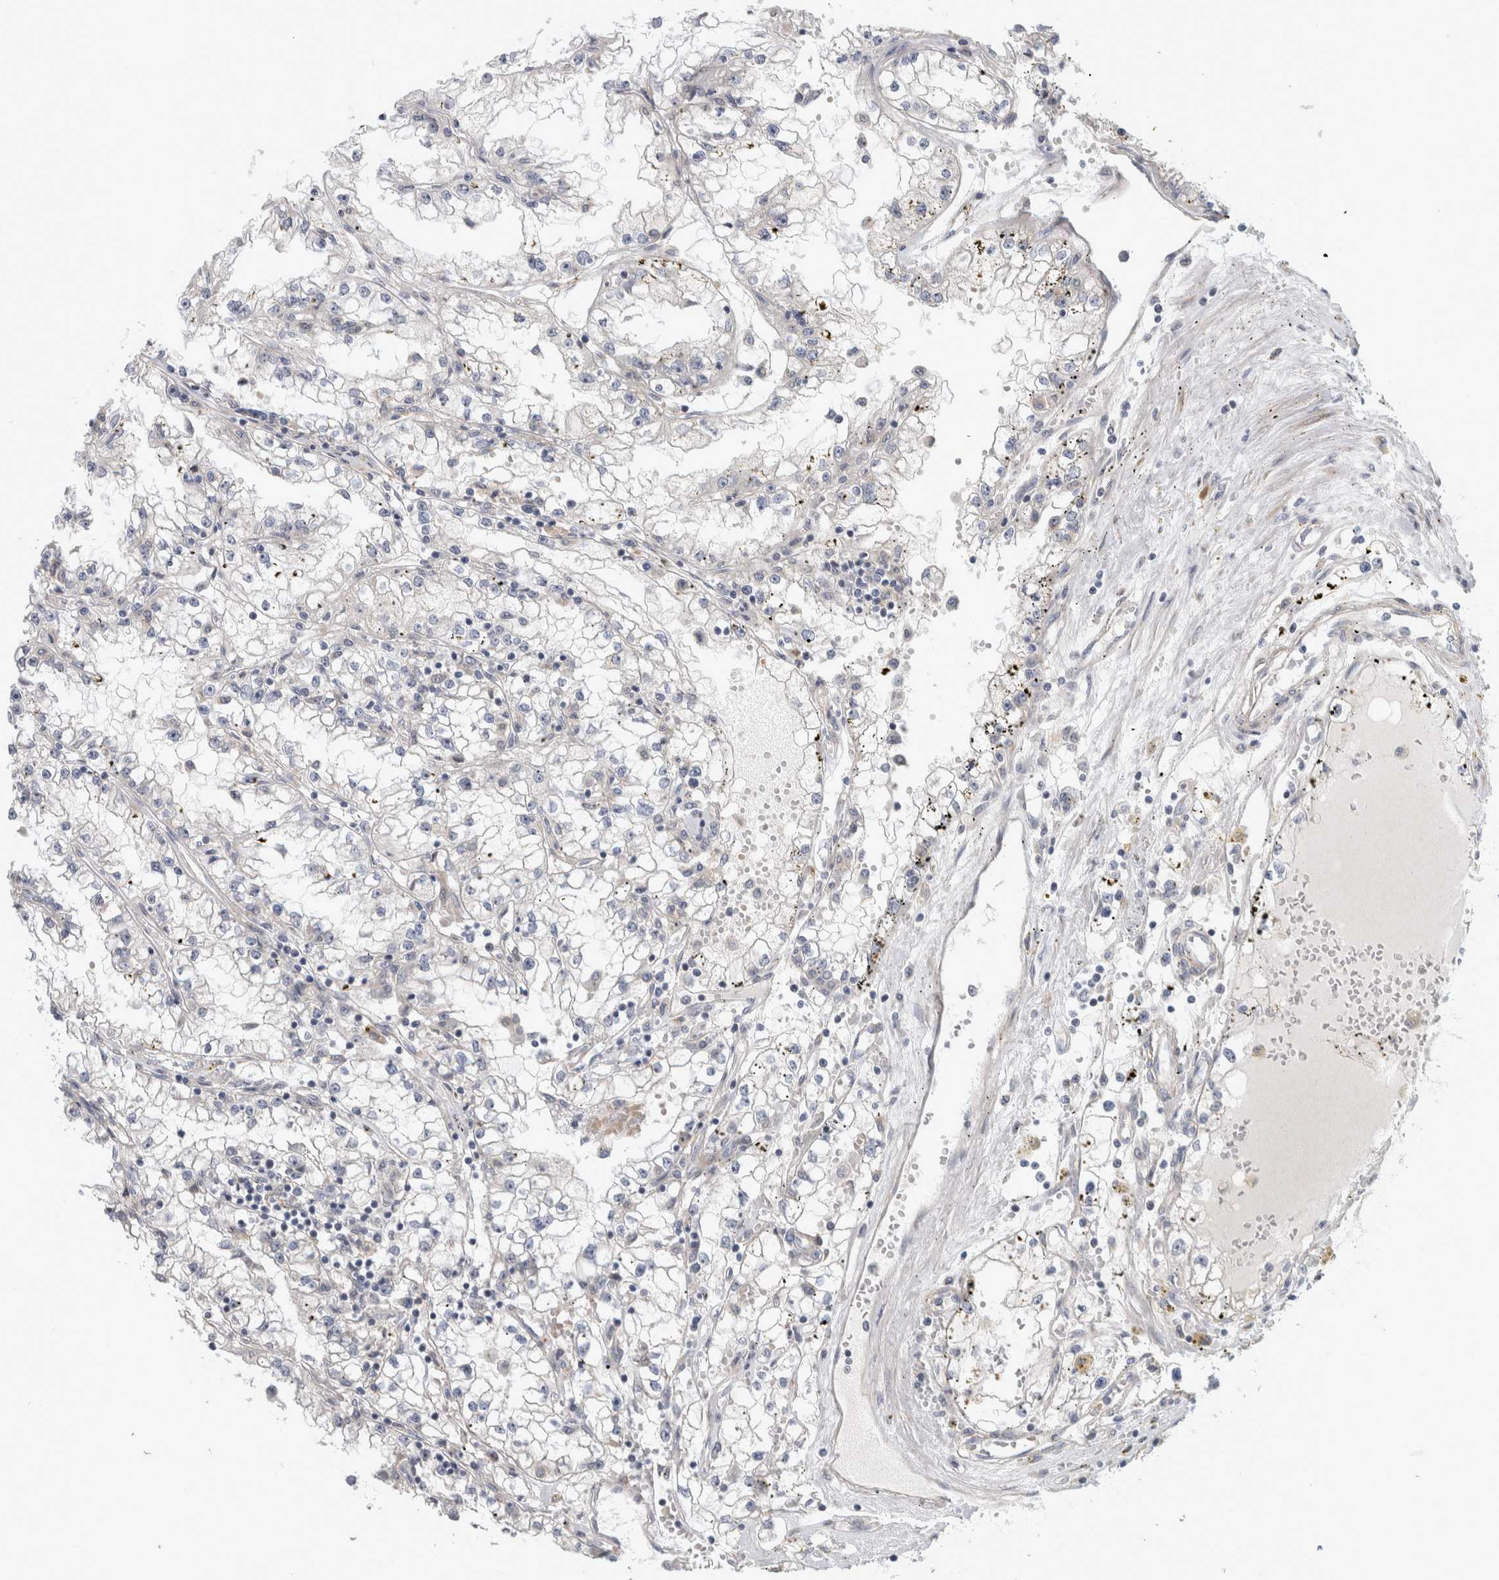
{"staining": {"intensity": "negative", "quantity": "none", "location": "none"}, "tissue": "renal cancer", "cell_type": "Tumor cells", "image_type": "cancer", "snomed": [{"axis": "morphology", "description": "Adenocarcinoma, NOS"}, {"axis": "topography", "description": "Kidney"}], "caption": "Micrograph shows no significant protein staining in tumor cells of renal cancer (adenocarcinoma).", "gene": "ZNF804B", "patient": {"sex": "male", "age": 56}}